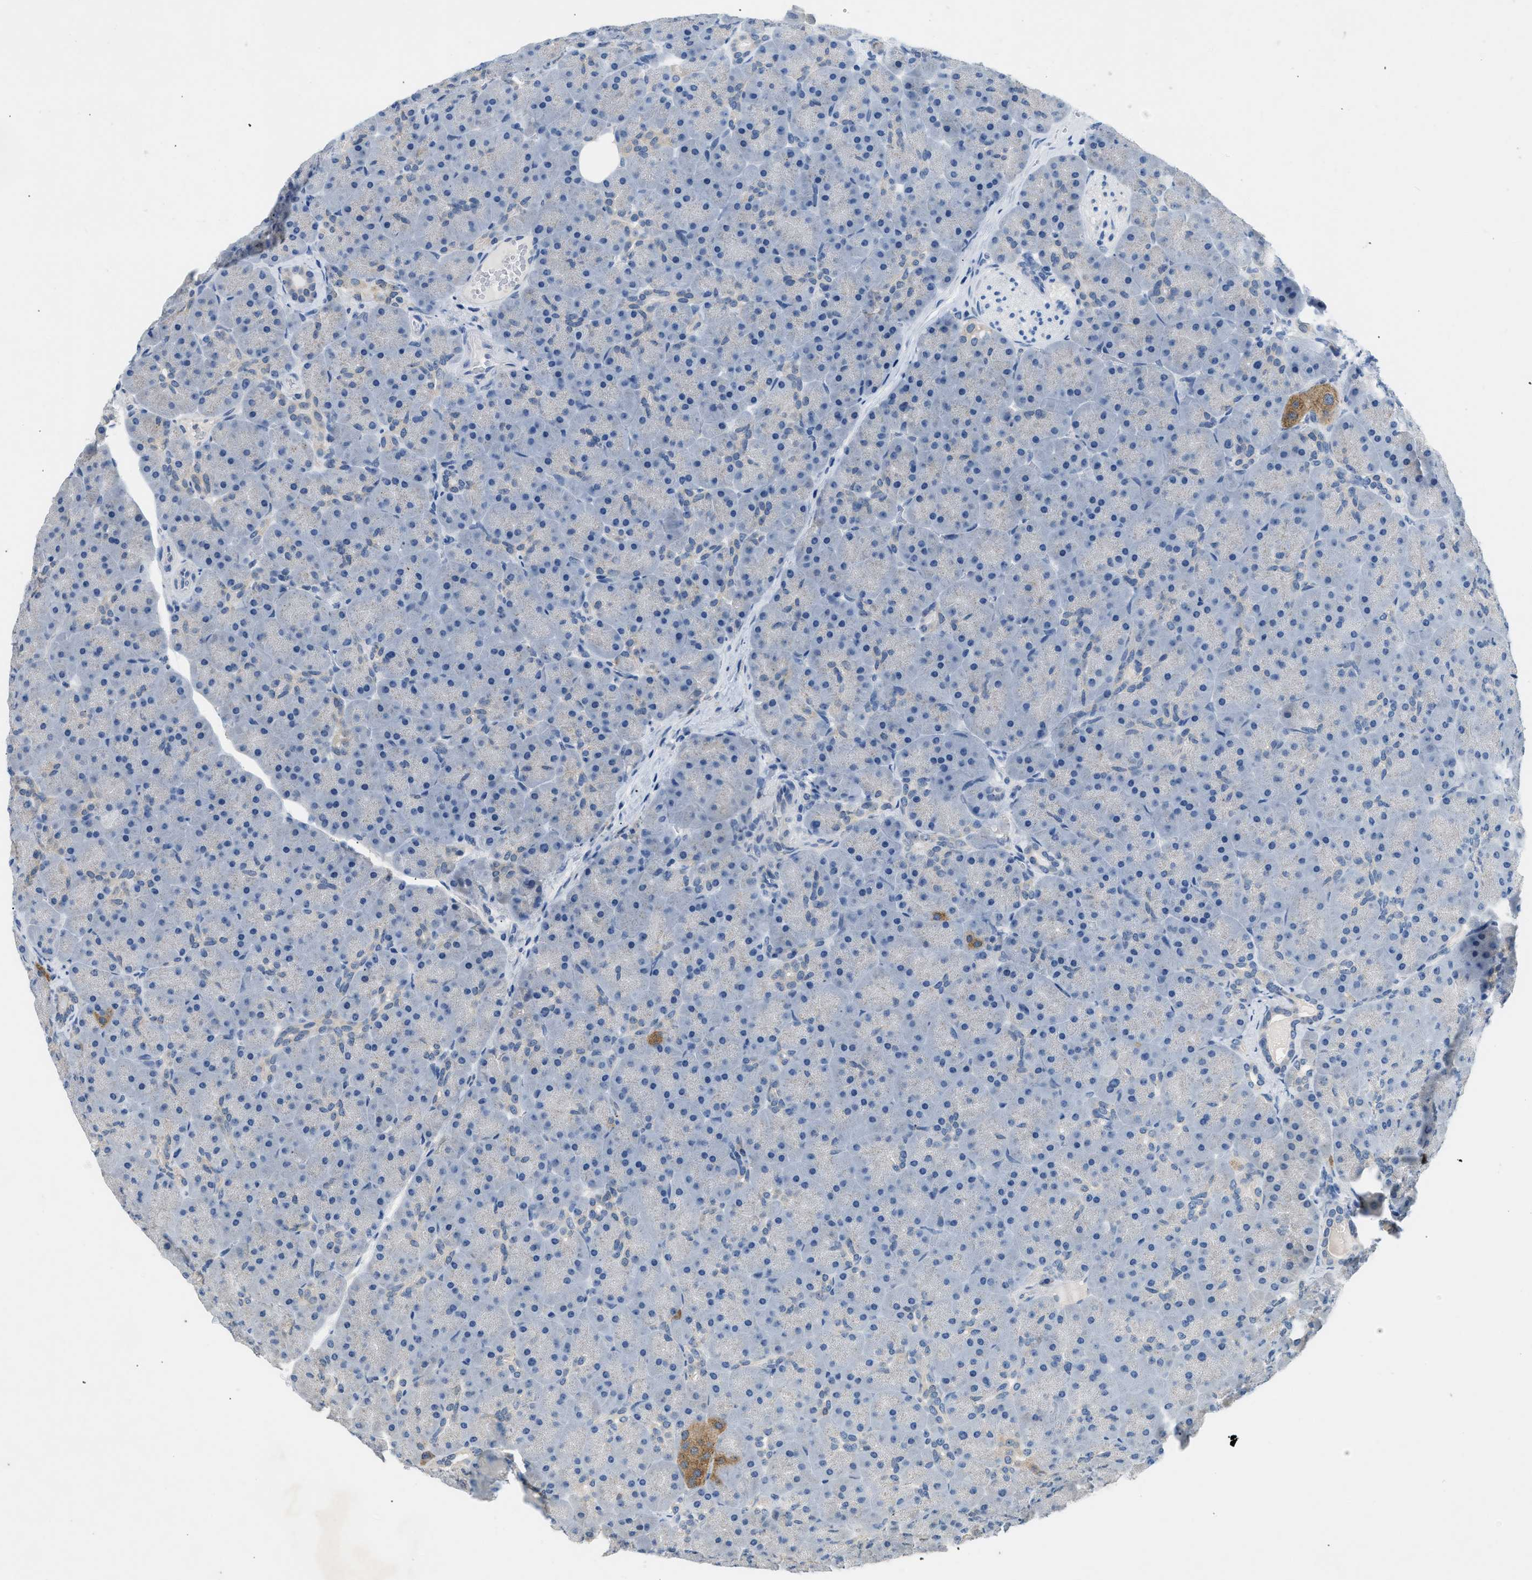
{"staining": {"intensity": "negative", "quantity": "none", "location": "none"}, "tissue": "pancreas", "cell_type": "Exocrine glandular cells", "image_type": "normal", "snomed": [{"axis": "morphology", "description": "Normal tissue, NOS"}, {"axis": "topography", "description": "Pancreas"}], "caption": "The micrograph exhibits no significant expression in exocrine glandular cells of pancreas.", "gene": "TOMM34", "patient": {"sex": "male", "age": 66}}